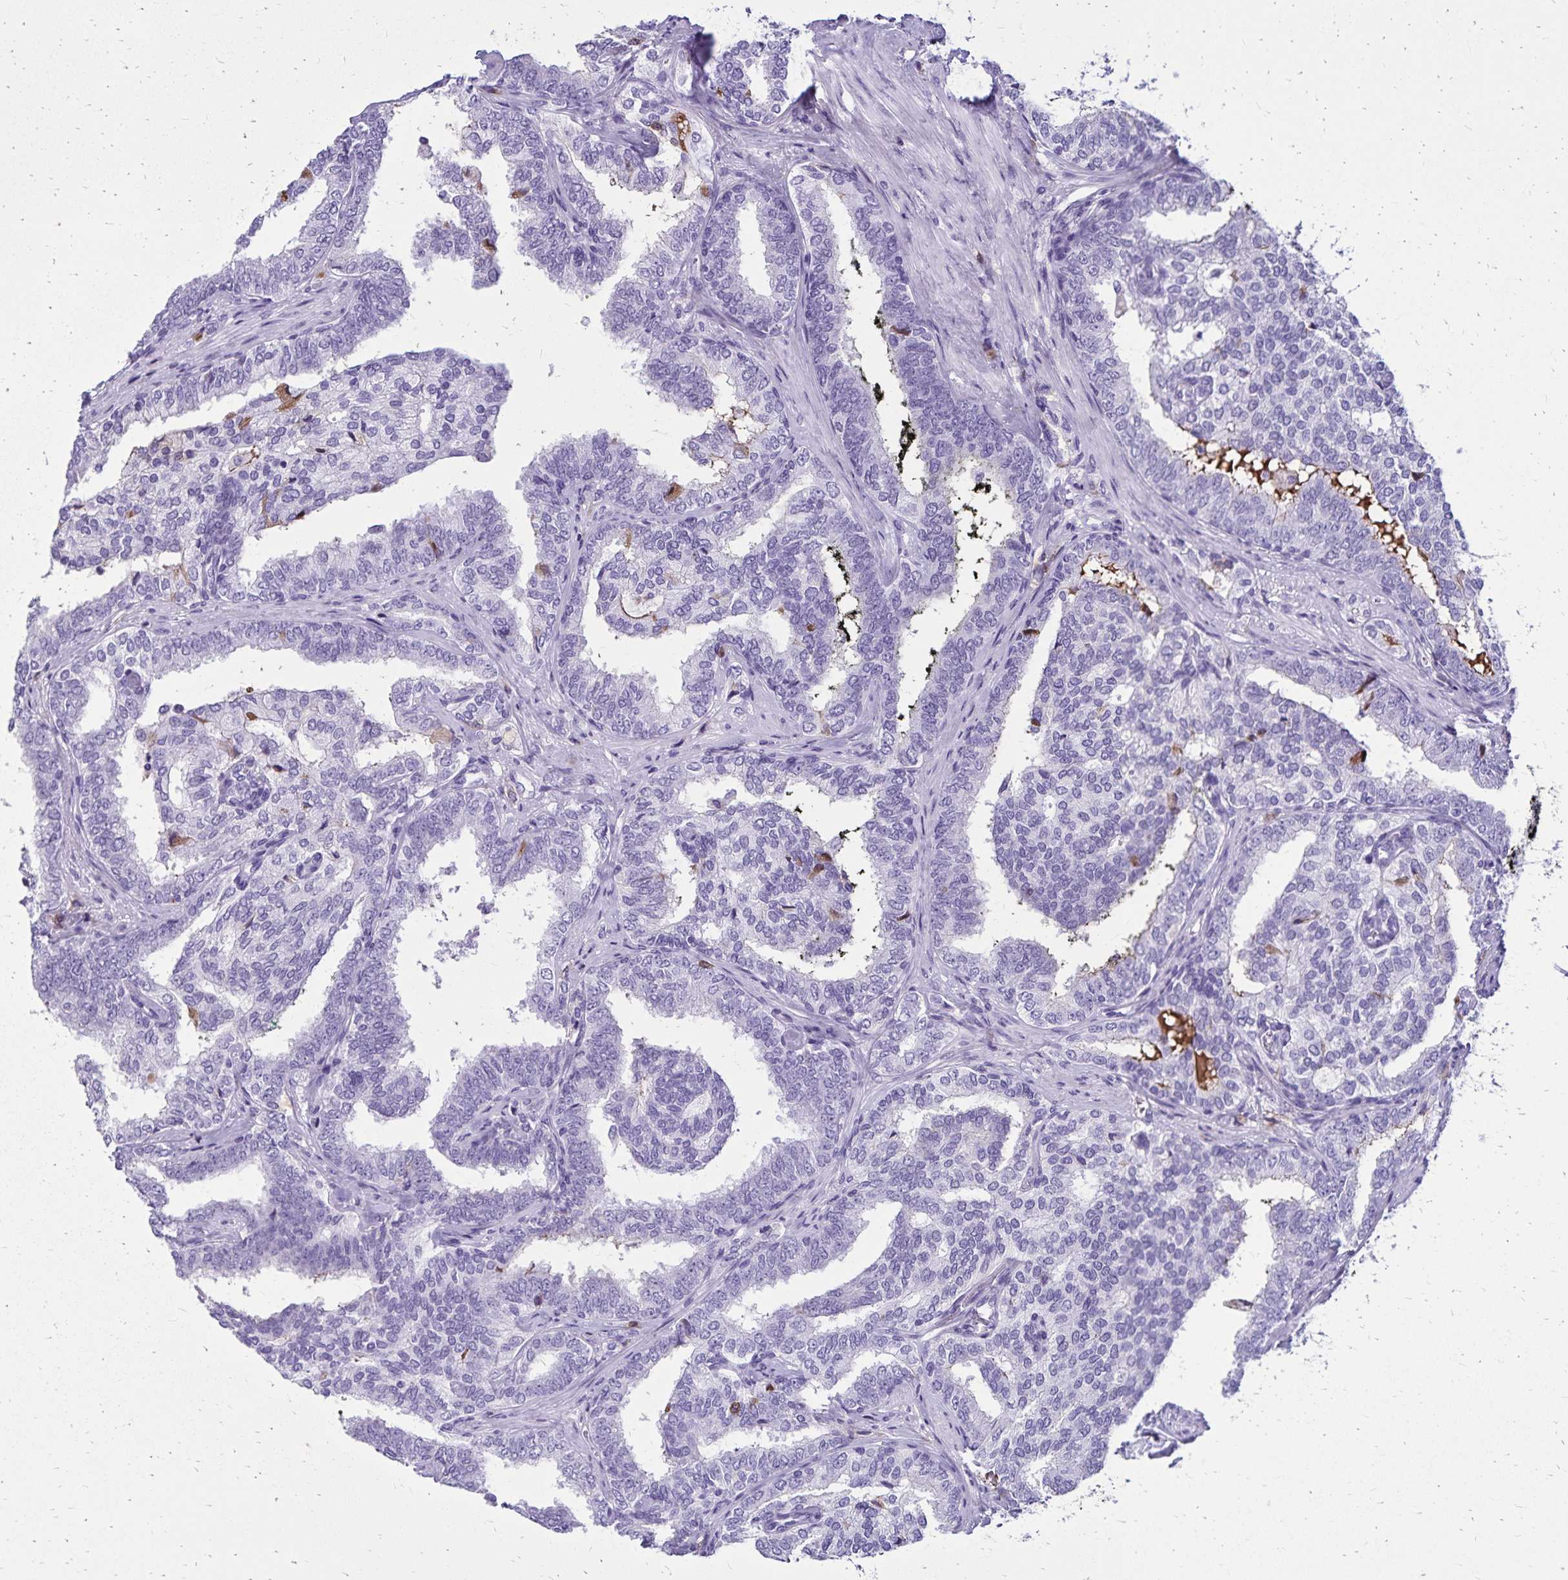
{"staining": {"intensity": "negative", "quantity": "none", "location": "none"}, "tissue": "prostate cancer", "cell_type": "Tumor cells", "image_type": "cancer", "snomed": [{"axis": "morphology", "description": "Adenocarcinoma, High grade"}, {"axis": "topography", "description": "Prostate"}], "caption": "IHC of human prostate cancer (high-grade adenocarcinoma) exhibits no positivity in tumor cells. The staining was performed using DAB (3,3'-diaminobenzidine) to visualize the protein expression in brown, while the nuclei were stained in blue with hematoxylin (Magnification: 20x).", "gene": "CD27", "patient": {"sex": "male", "age": 72}}